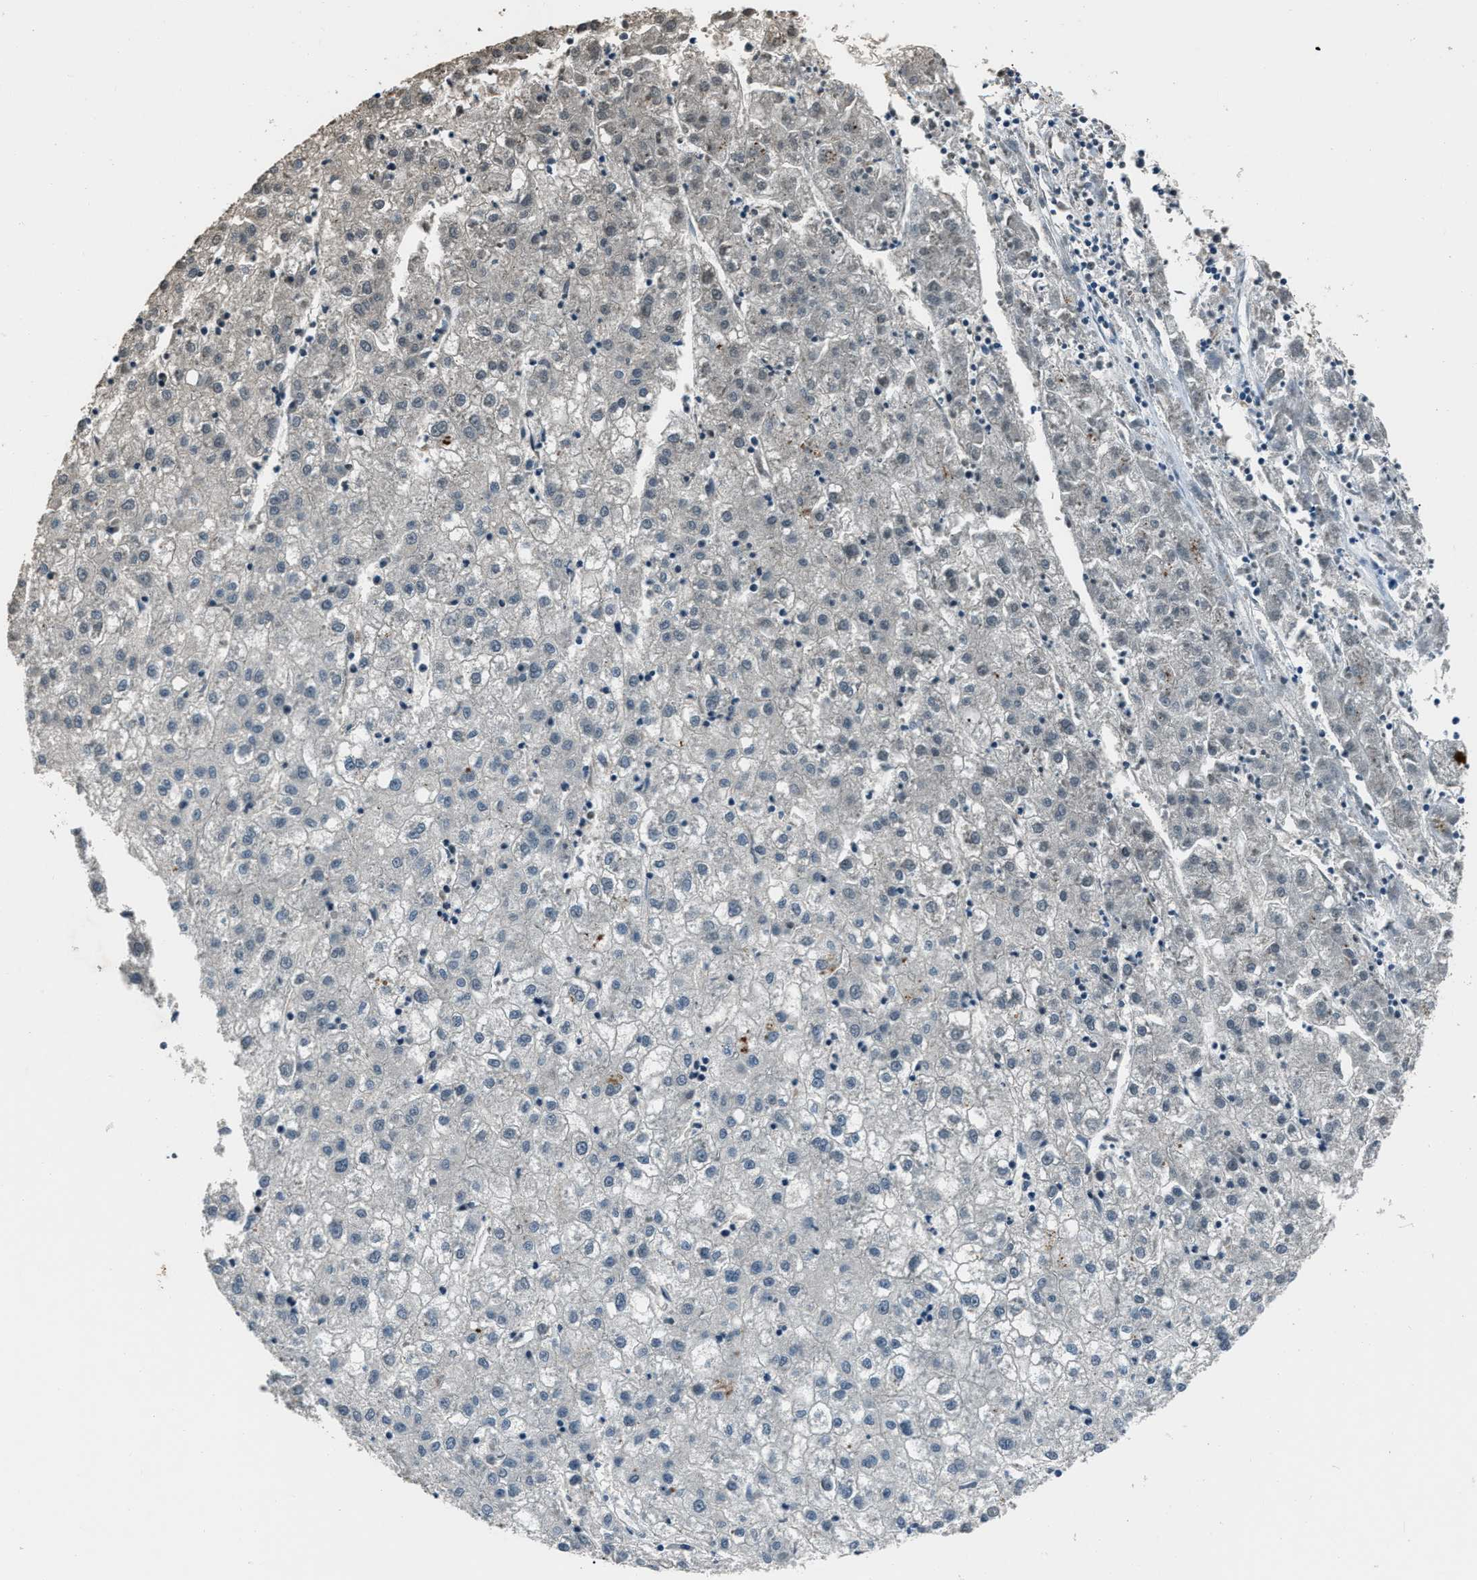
{"staining": {"intensity": "negative", "quantity": "none", "location": "none"}, "tissue": "liver cancer", "cell_type": "Tumor cells", "image_type": "cancer", "snomed": [{"axis": "morphology", "description": "Carcinoma, Hepatocellular, NOS"}, {"axis": "topography", "description": "Liver"}], "caption": "Tumor cells are negative for protein expression in human hepatocellular carcinoma (liver).", "gene": "NUDCD3", "patient": {"sex": "male", "age": 72}}